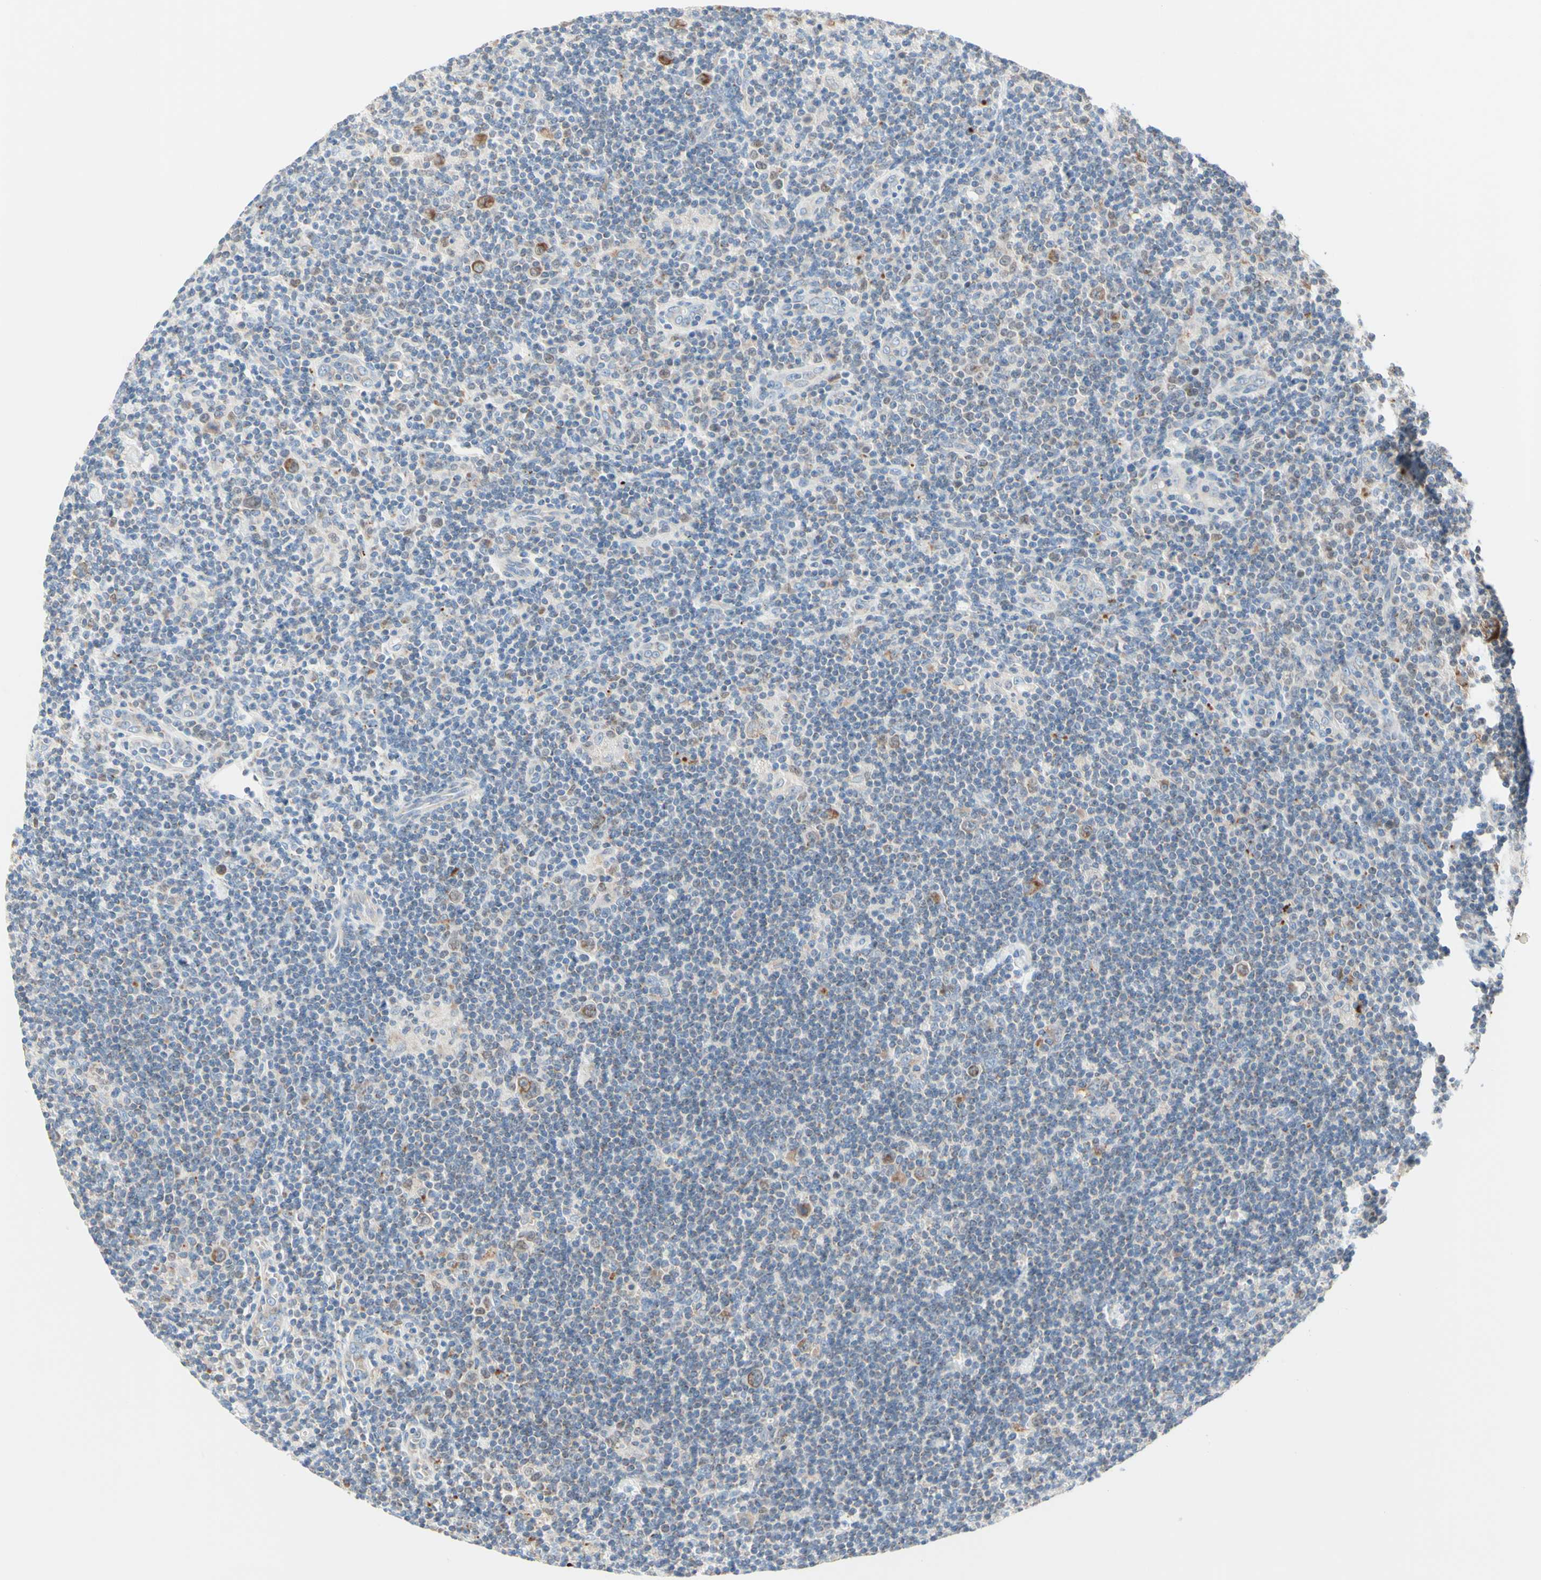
{"staining": {"intensity": "negative", "quantity": "none", "location": "none"}, "tissue": "lymphoma", "cell_type": "Tumor cells", "image_type": "cancer", "snomed": [{"axis": "morphology", "description": "Hodgkin's disease, NOS"}, {"axis": "topography", "description": "Lymph node"}], "caption": "A high-resolution micrograph shows immunohistochemistry staining of Hodgkin's disease, which displays no significant positivity in tumor cells.", "gene": "MFF", "patient": {"sex": "female", "age": 57}}